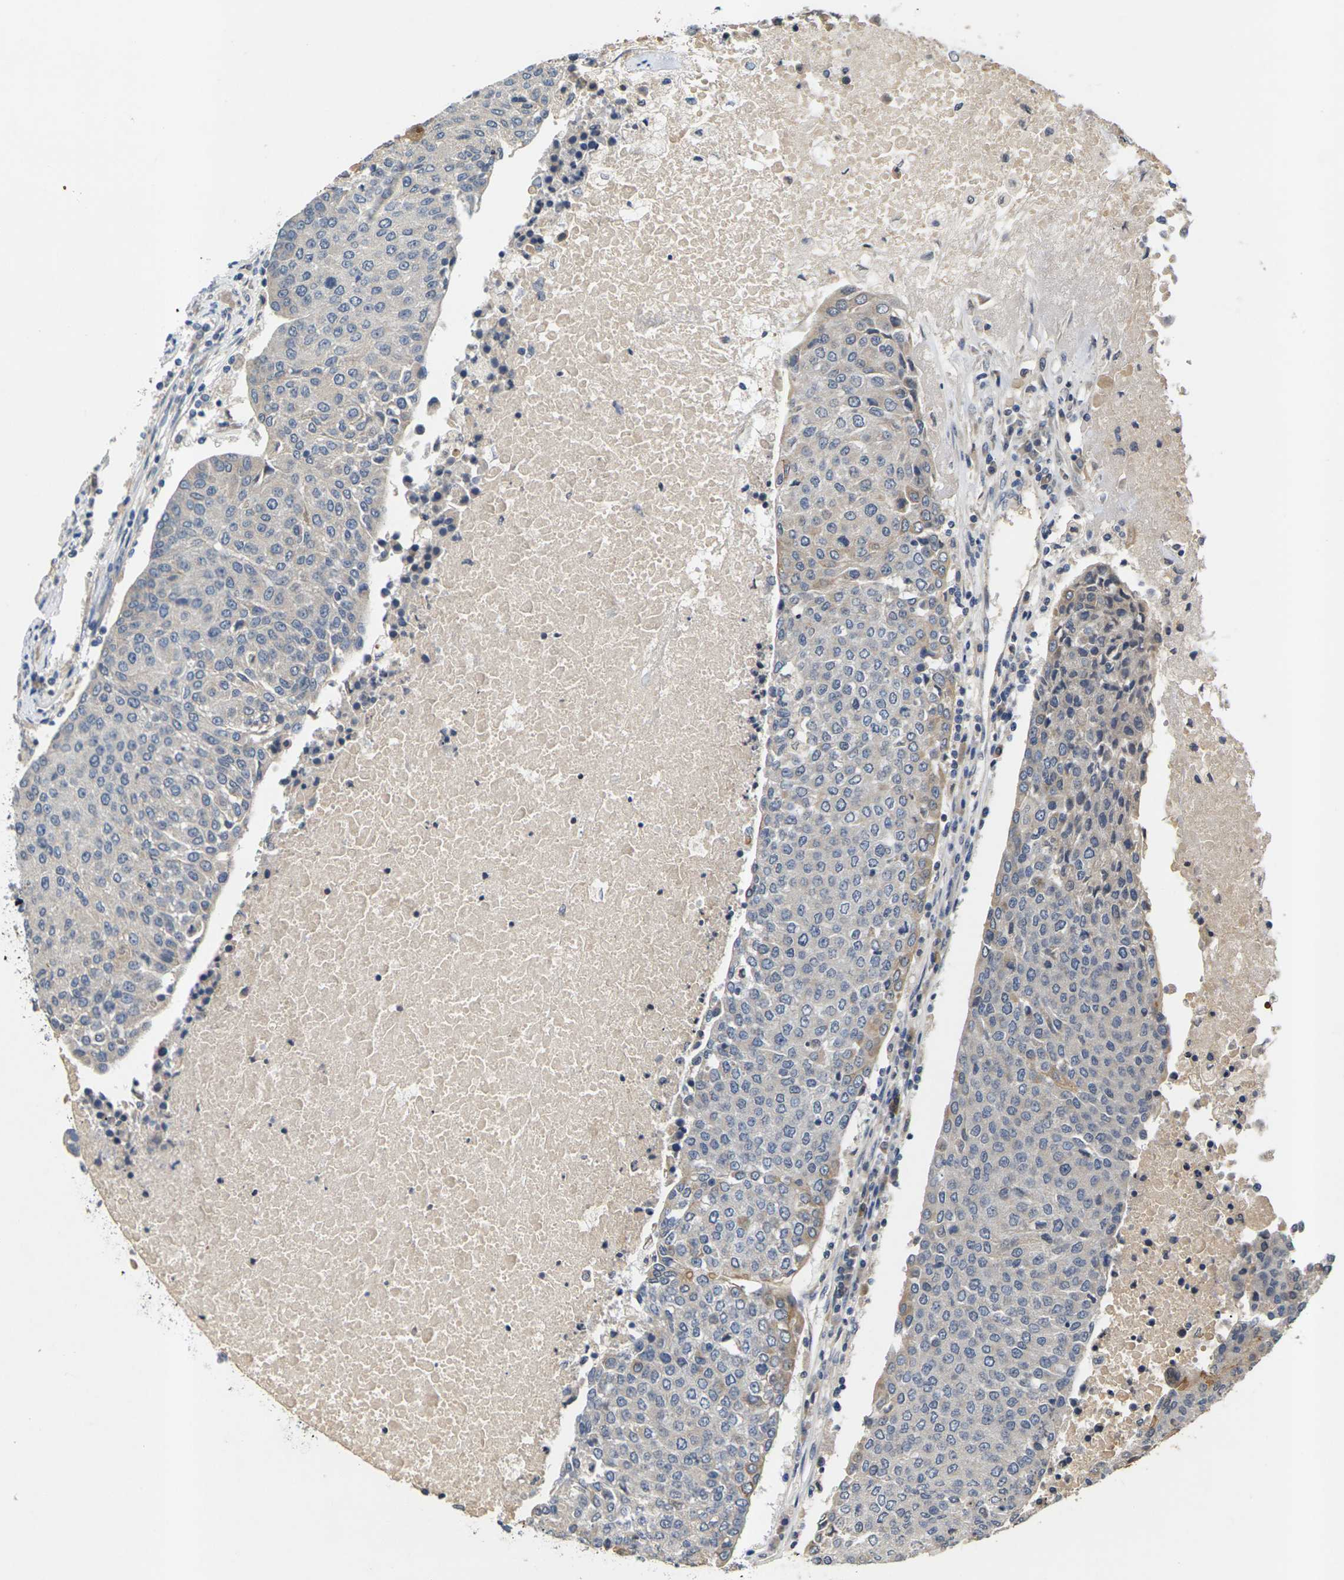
{"staining": {"intensity": "moderate", "quantity": "<25%", "location": "cytoplasmic/membranous"}, "tissue": "urothelial cancer", "cell_type": "Tumor cells", "image_type": "cancer", "snomed": [{"axis": "morphology", "description": "Urothelial carcinoma, High grade"}, {"axis": "topography", "description": "Urinary bladder"}], "caption": "Urothelial cancer was stained to show a protein in brown. There is low levels of moderate cytoplasmic/membranous staining in about <25% of tumor cells. The protein of interest is stained brown, and the nuclei are stained in blue (DAB IHC with brightfield microscopy, high magnification).", "gene": "SLC2A2", "patient": {"sex": "female", "age": 85}}